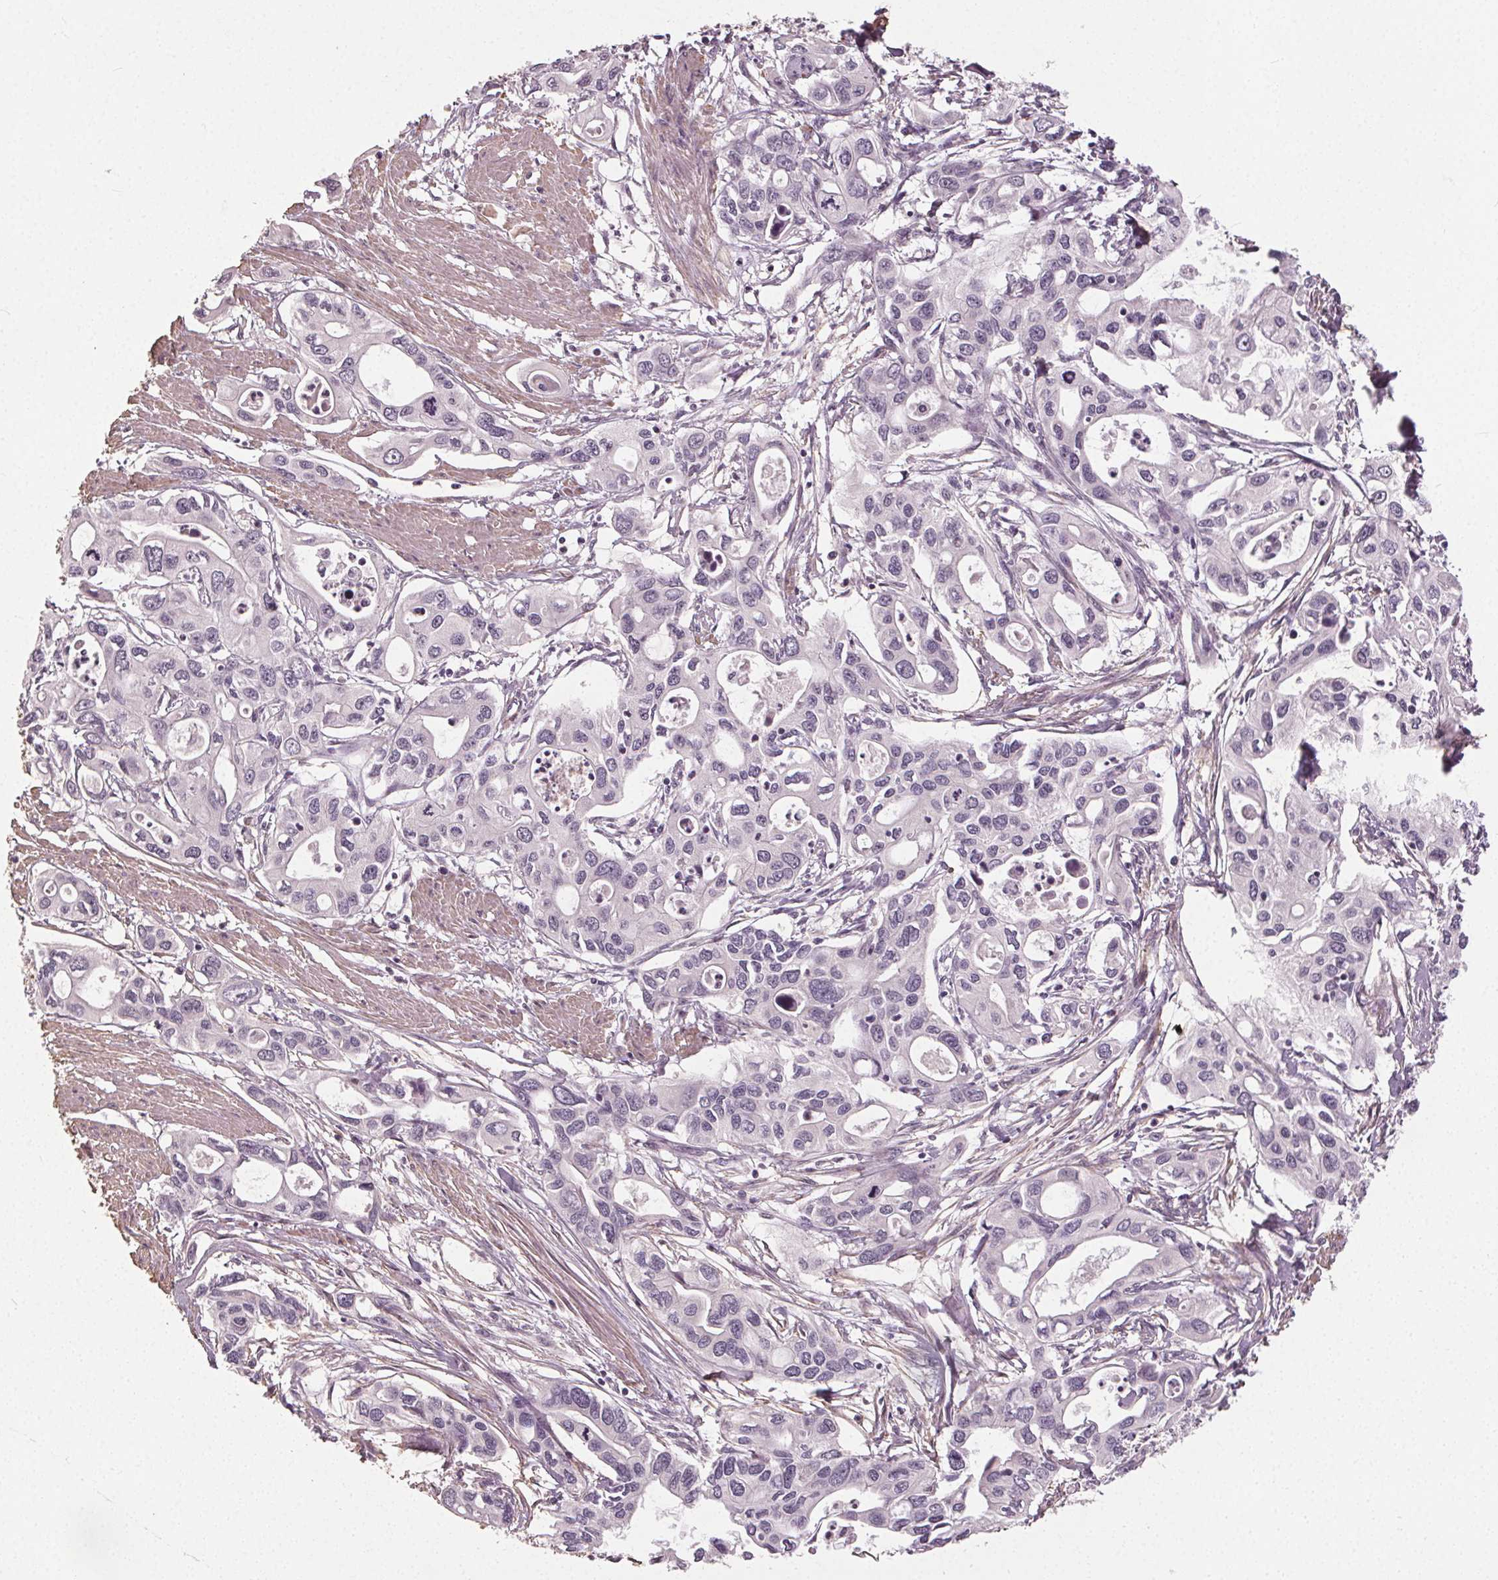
{"staining": {"intensity": "negative", "quantity": "none", "location": "none"}, "tissue": "pancreatic cancer", "cell_type": "Tumor cells", "image_type": "cancer", "snomed": [{"axis": "morphology", "description": "Adenocarcinoma, NOS"}, {"axis": "topography", "description": "Pancreas"}], "caption": "Immunohistochemistry (IHC) of human pancreatic cancer (adenocarcinoma) exhibits no positivity in tumor cells.", "gene": "PKP1", "patient": {"sex": "male", "age": 60}}